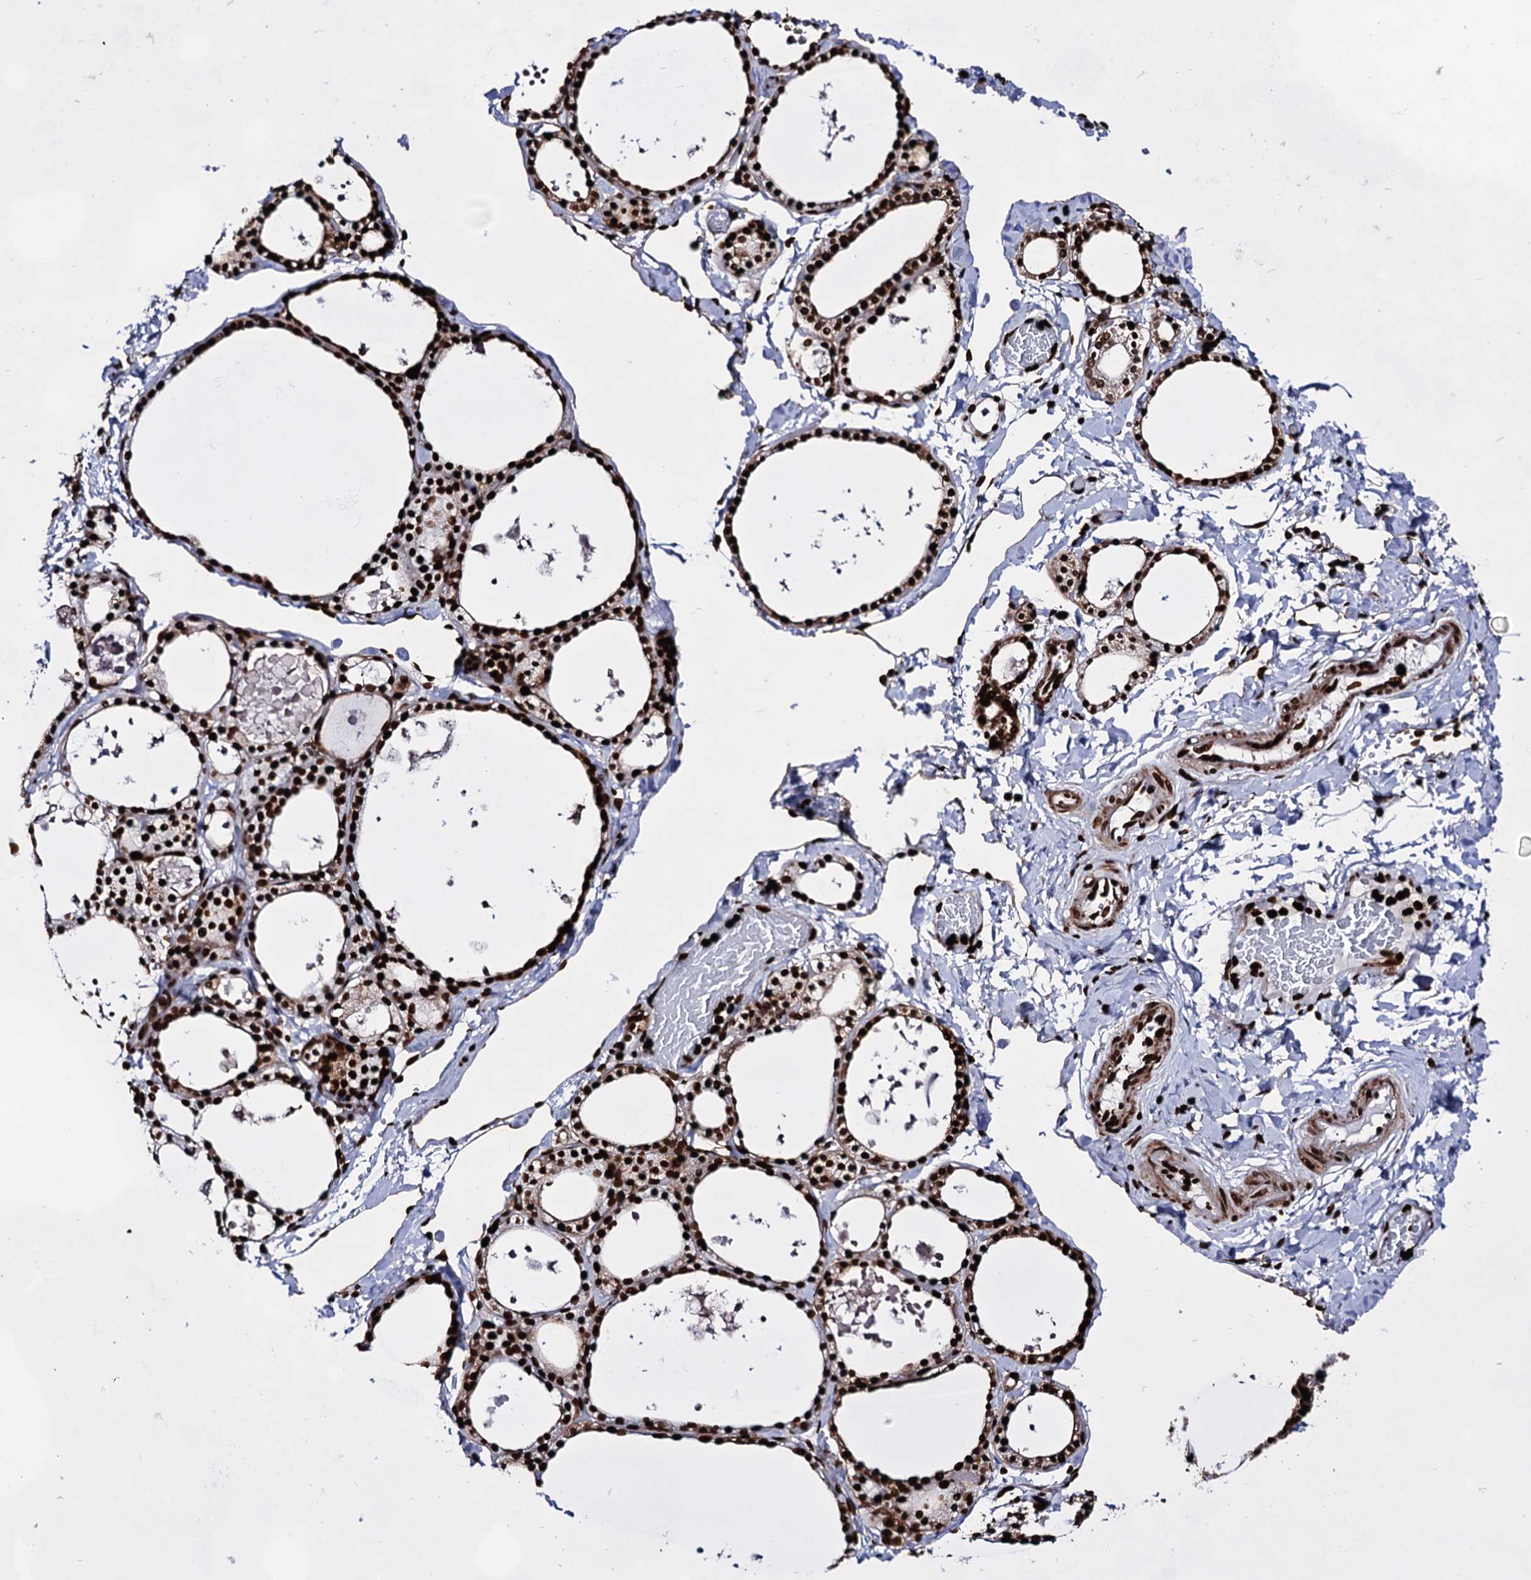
{"staining": {"intensity": "strong", "quantity": ">75%", "location": "nuclear"}, "tissue": "thyroid gland", "cell_type": "Glandular cells", "image_type": "normal", "snomed": [{"axis": "morphology", "description": "Normal tissue, NOS"}, {"axis": "topography", "description": "Thyroid gland"}], "caption": "Immunohistochemistry histopathology image of benign thyroid gland: thyroid gland stained using immunohistochemistry (IHC) reveals high levels of strong protein expression localized specifically in the nuclear of glandular cells, appearing as a nuclear brown color.", "gene": "HMGB2", "patient": {"sex": "male", "age": 56}}